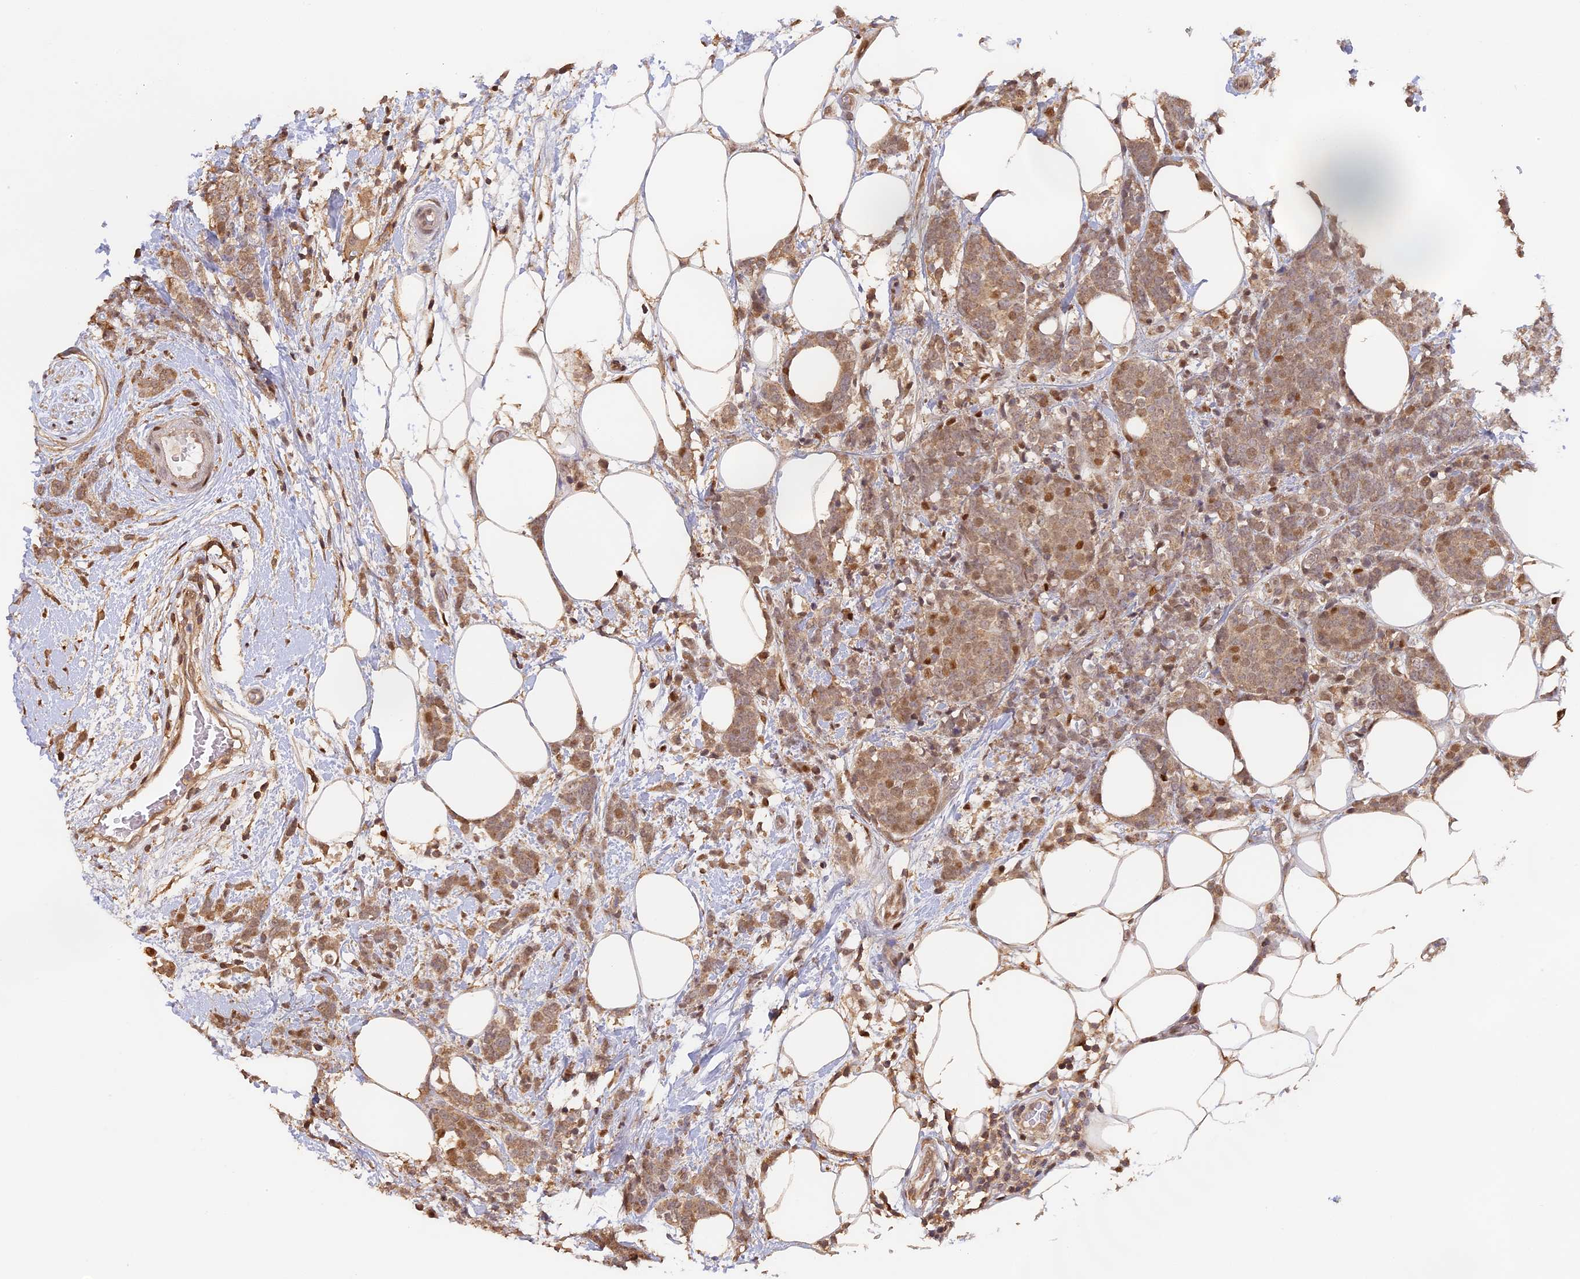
{"staining": {"intensity": "moderate", "quantity": ">75%", "location": "cytoplasmic/membranous,nuclear"}, "tissue": "breast cancer", "cell_type": "Tumor cells", "image_type": "cancer", "snomed": [{"axis": "morphology", "description": "Lobular carcinoma"}, {"axis": "topography", "description": "Breast"}], "caption": "DAB immunohistochemical staining of human lobular carcinoma (breast) exhibits moderate cytoplasmic/membranous and nuclear protein expression in about >75% of tumor cells. (DAB (3,3'-diaminobenzidine) IHC with brightfield microscopy, high magnification).", "gene": "MYBL2", "patient": {"sex": "female", "age": 58}}